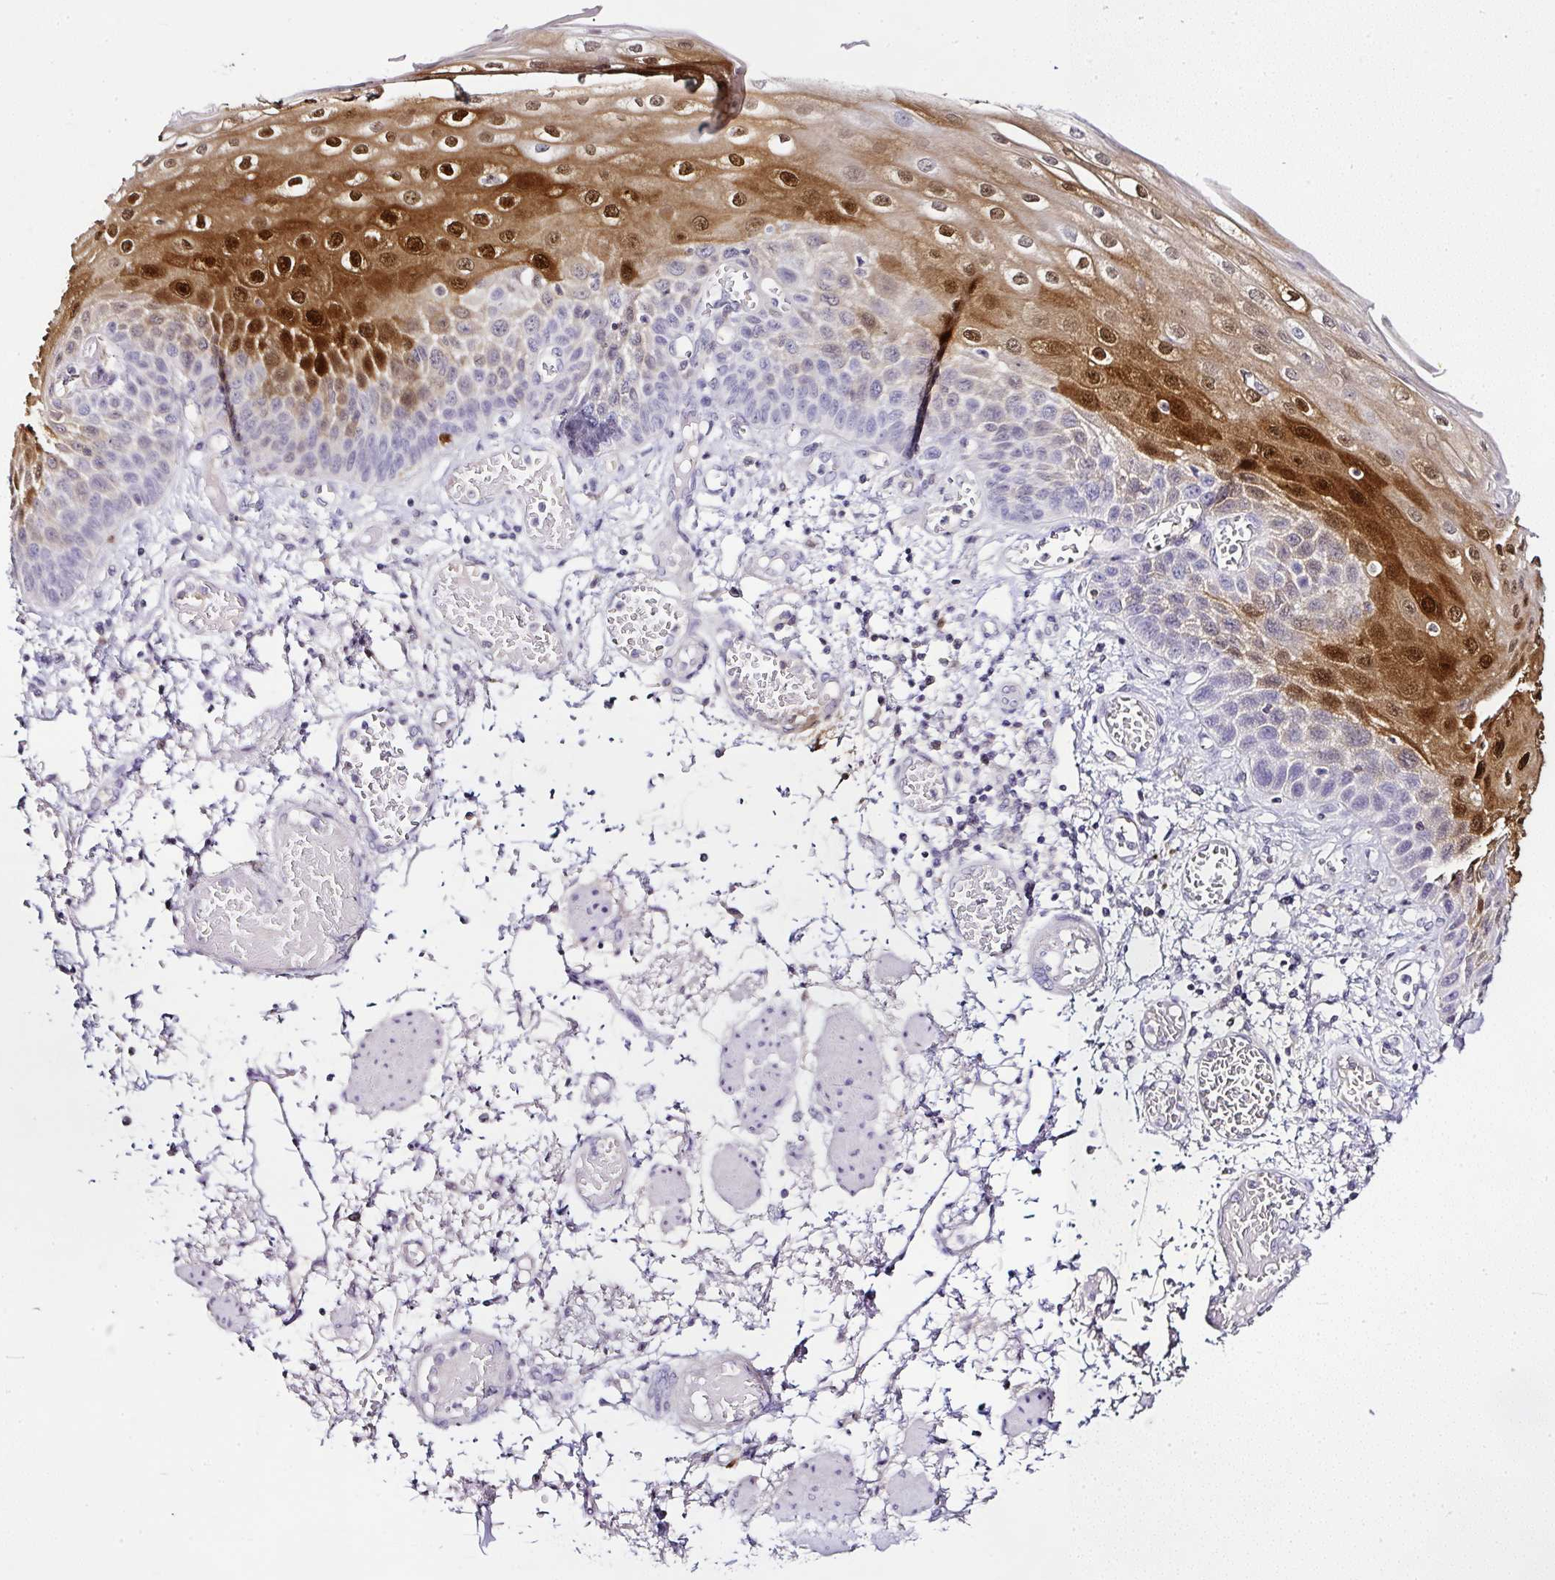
{"staining": {"intensity": "strong", "quantity": "25%-75%", "location": "cytoplasmic/membranous,nuclear"}, "tissue": "esophagus", "cell_type": "Squamous epithelial cells", "image_type": "normal", "snomed": [{"axis": "morphology", "description": "Normal tissue, NOS"}, {"axis": "morphology", "description": "Adenocarcinoma, NOS"}, {"axis": "topography", "description": "Esophagus"}], "caption": "Protein staining reveals strong cytoplasmic/membranous,nuclear expression in about 25%-75% of squamous epithelial cells in normal esophagus. (DAB (3,3'-diaminobenzidine) IHC with brightfield microscopy, high magnification).", "gene": "SERPINB3", "patient": {"sex": "male", "age": 81}}